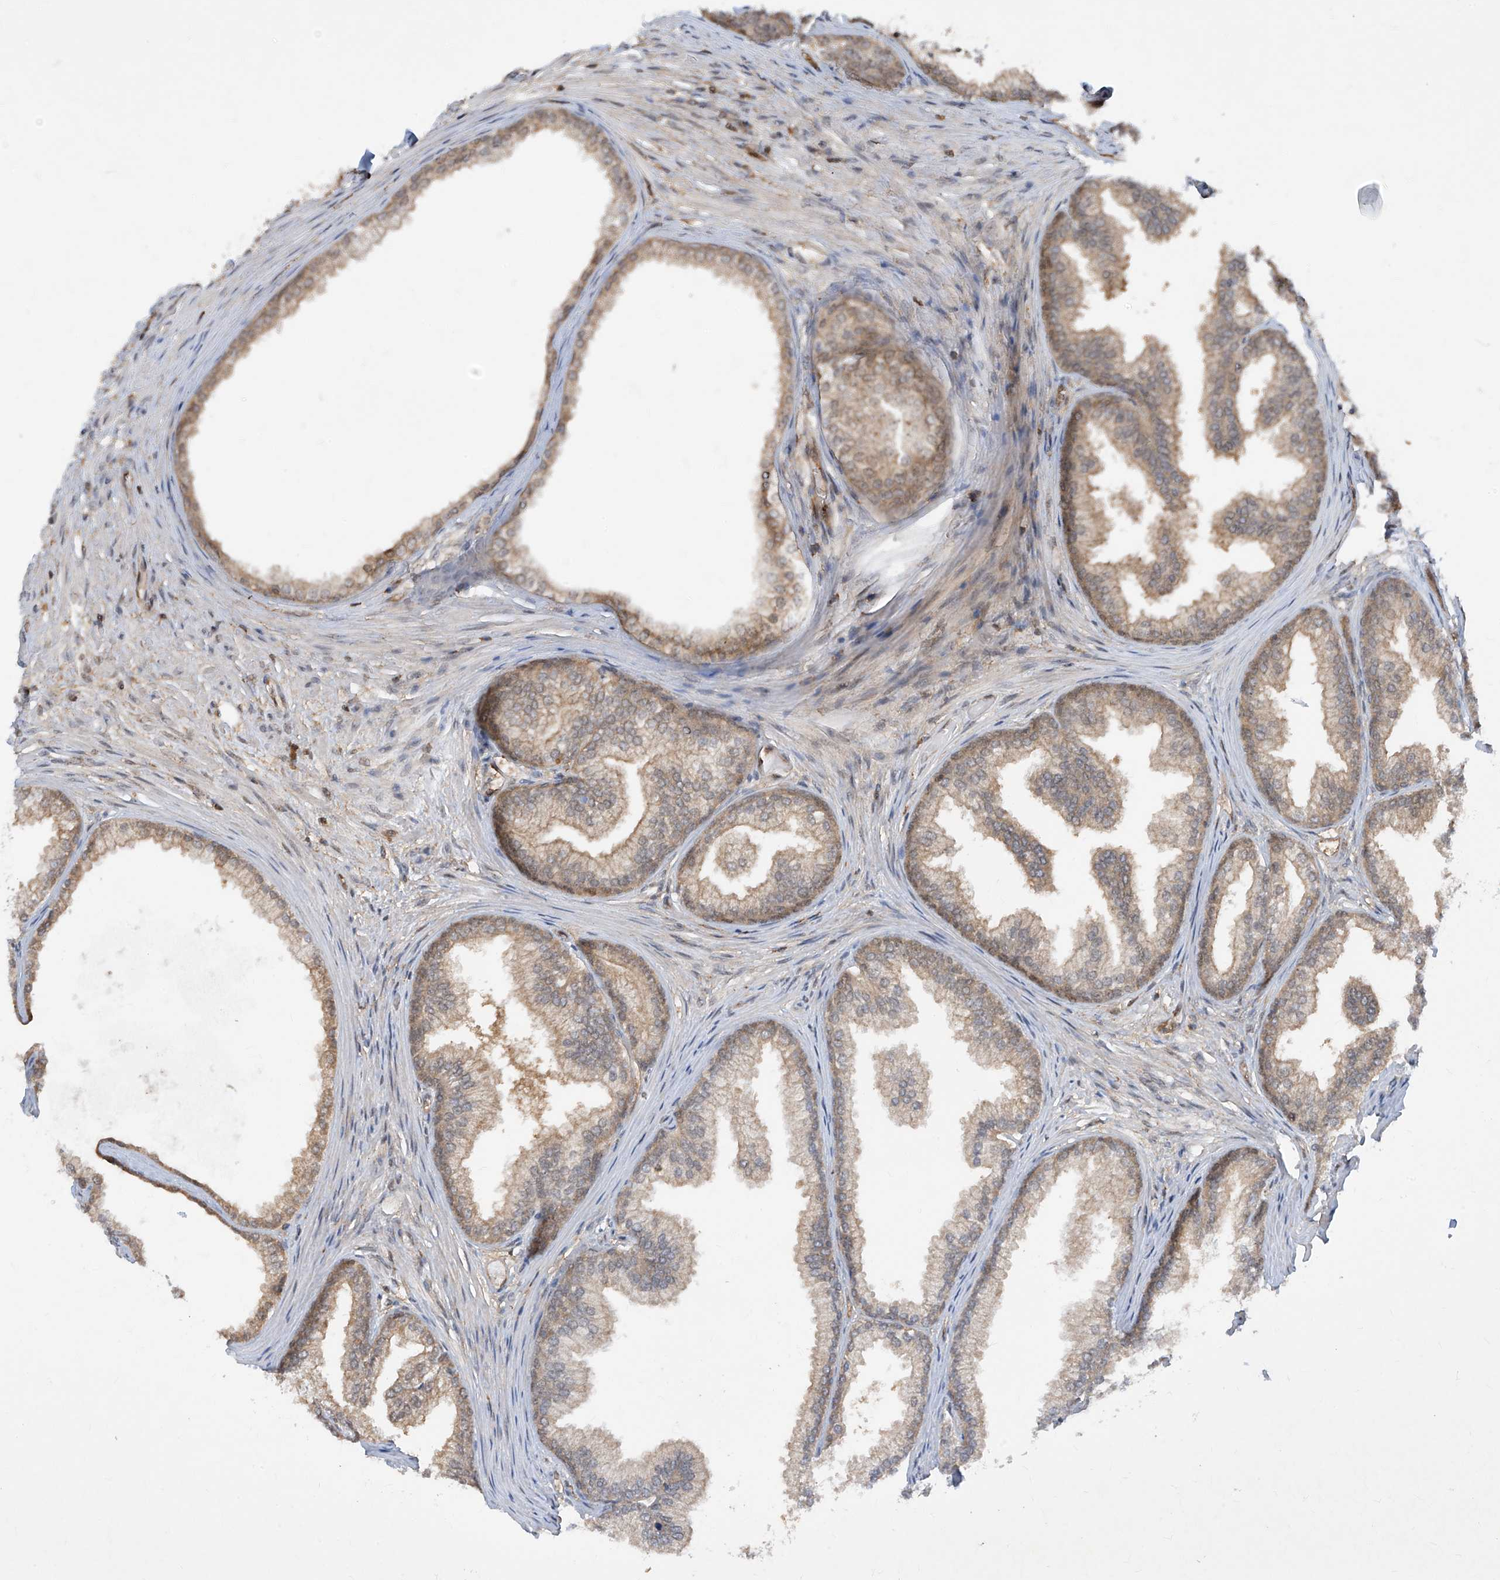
{"staining": {"intensity": "moderate", "quantity": "25%-75%", "location": "cytoplasmic/membranous"}, "tissue": "prostate", "cell_type": "Glandular cells", "image_type": "normal", "snomed": [{"axis": "morphology", "description": "Normal tissue, NOS"}, {"axis": "topography", "description": "Prostate"}], "caption": "Immunohistochemistry histopathology image of unremarkable prostate: prostate stained using immunohistochemistry (IHC) reveals medium levels of moderate protein expression localized specifically in the cytoplasmic/membranous of glandular cells, appearing as a cytoplasmic/membranous brown color.", "gene": "ZNF358", "patient": {"sex": "male", "age": 76}}